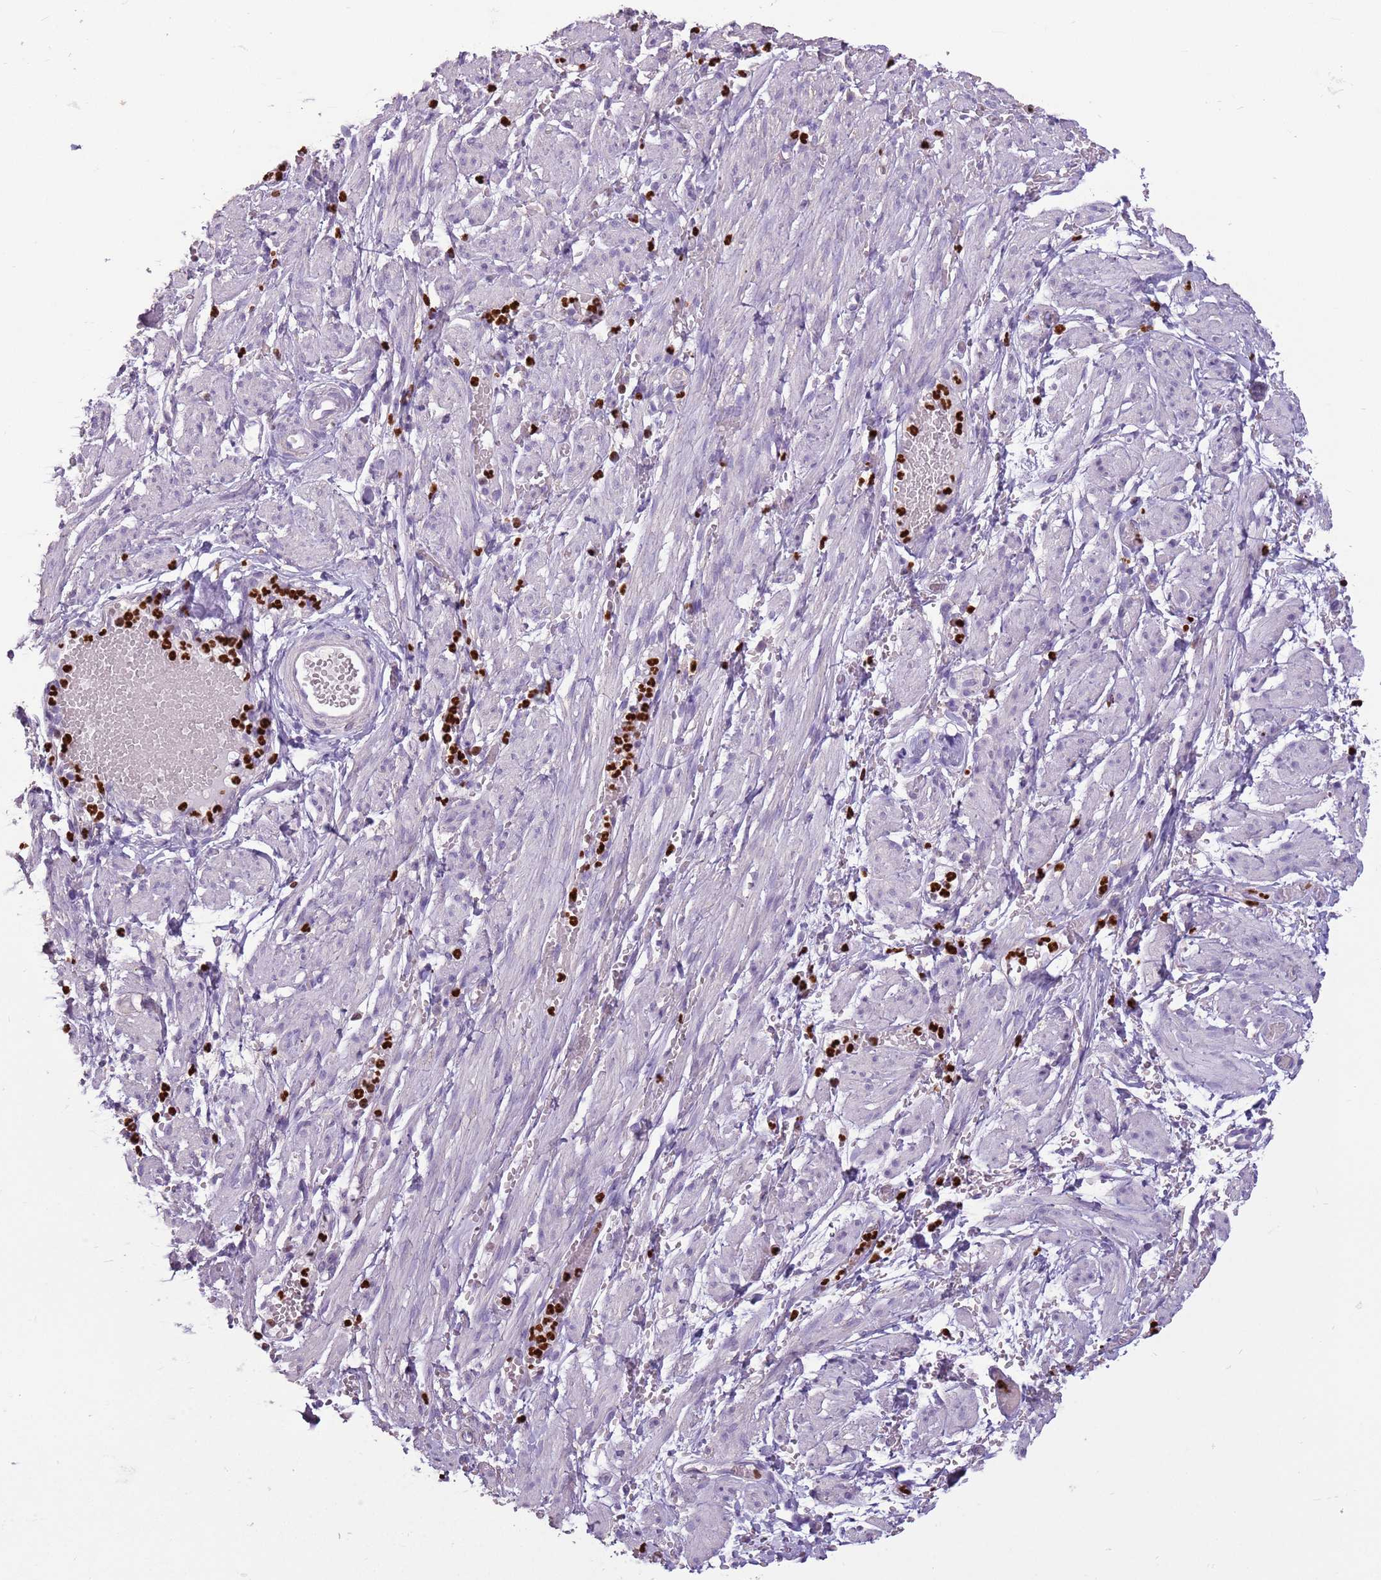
{"staining": {"intensity": "negative", "quantity": "none", "location": "none"}, "tissue": "adipose tissue", "cell_type": "Adipocytes", "image_type": "normal", "snomed": [{"axis": "morphology", "description": "Normal tissue, NOS"}, {"axis": "topography", "description": "Smooth muscle"}, {"axis": "topography", "description": "Peripheral nerve tissue"}], "caption": "IHC of benign human adipose tissue reveals no staining in adipocytes. (Immunohistochemistry (ihc), brightfield microscopy, high magnification).", "gene": "CELF6", "patient": {"sex": "female", "age": 39}}